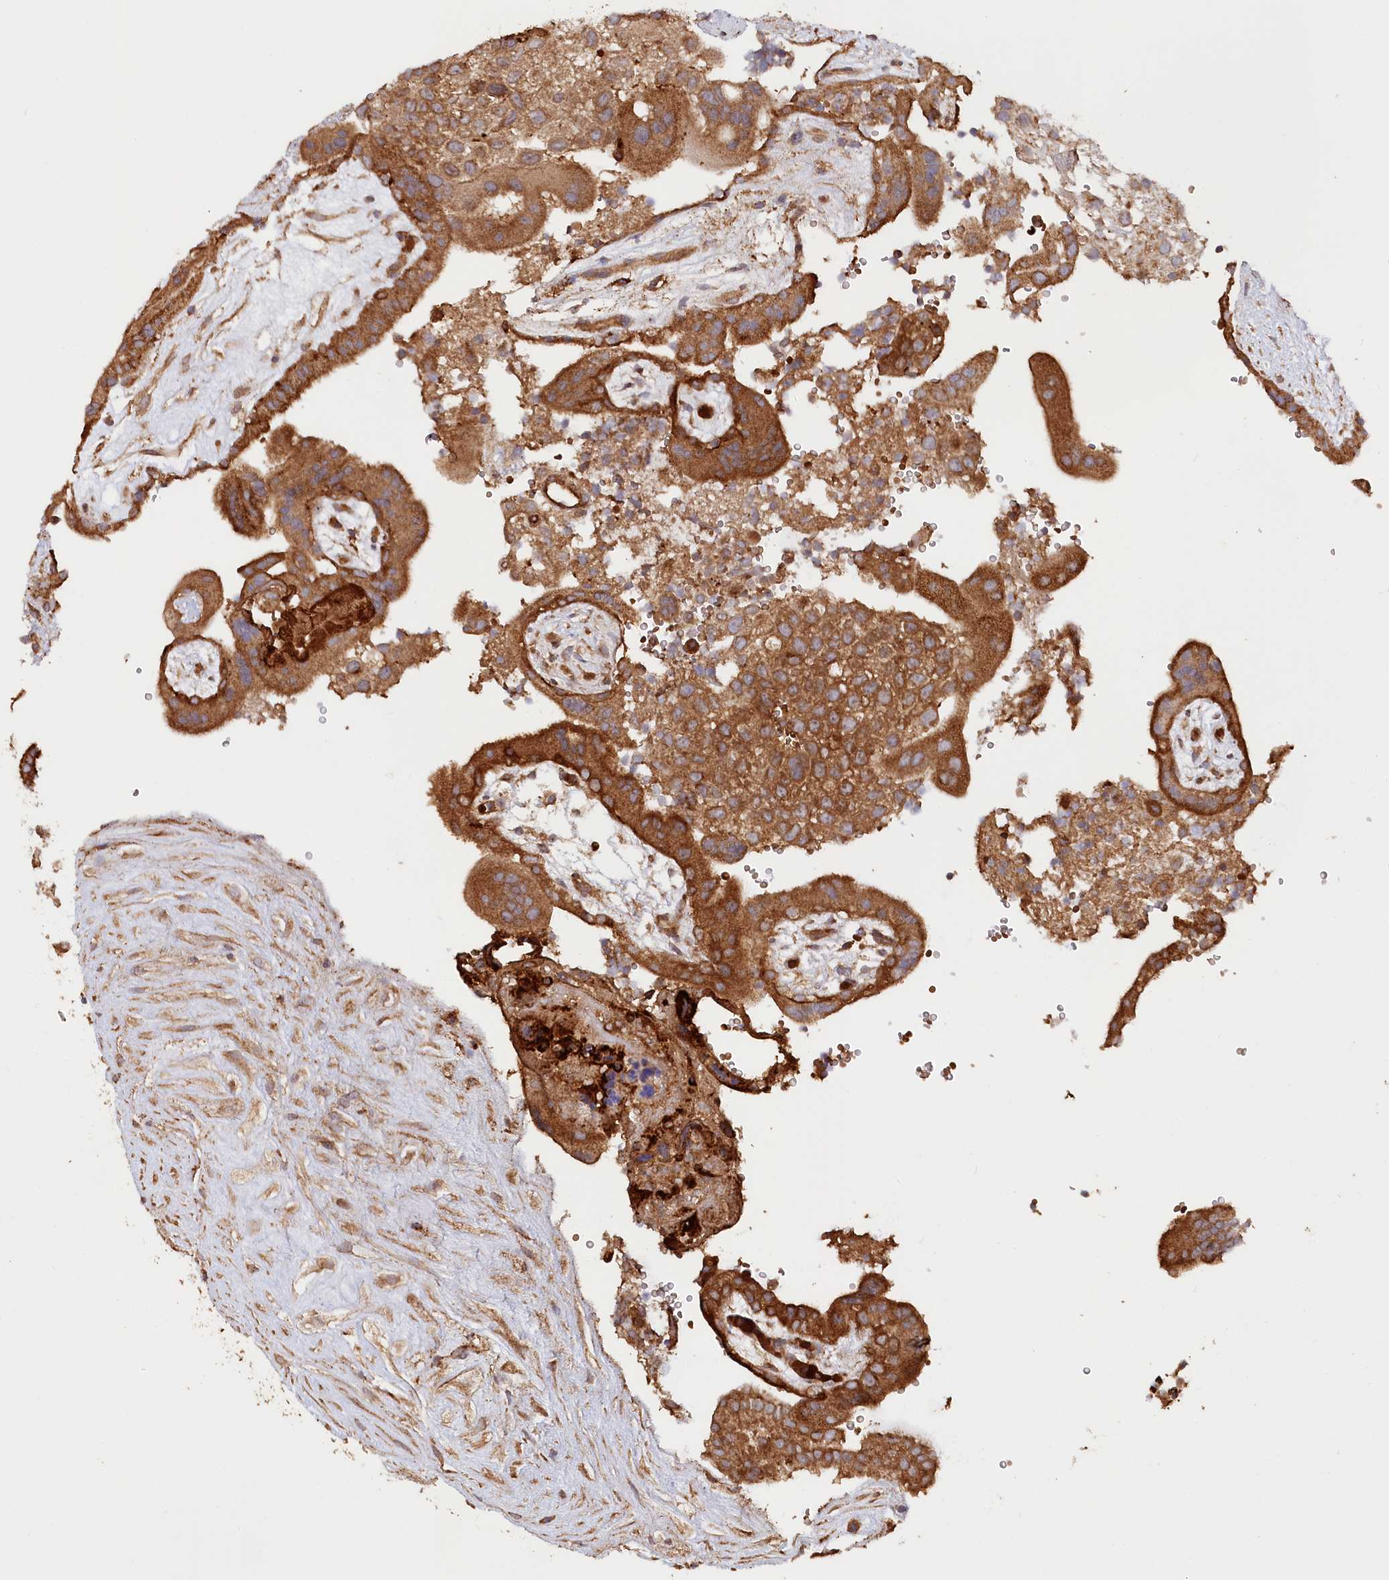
{"staining": {"intensity": "strong", "quantity": ">75%", "location": "cytoplasmic/membranous"}, "tissue": "placenta", "cell_type": "Trophoblastic cells", "image_type": "normal", "snomed": [{"axis": "morphology", "description": "Normal tissue, NOS"}, {"axis": "topography", "description": "Placenta"}], "caption": "Unremarkable placenta displays strong cytoplasmic/membranous positivity in about >75% of trophoblastic cells Nuclei are stained in blue..", "gene": "PAIP2", "patient": {"sex": "female", "age": 18}}